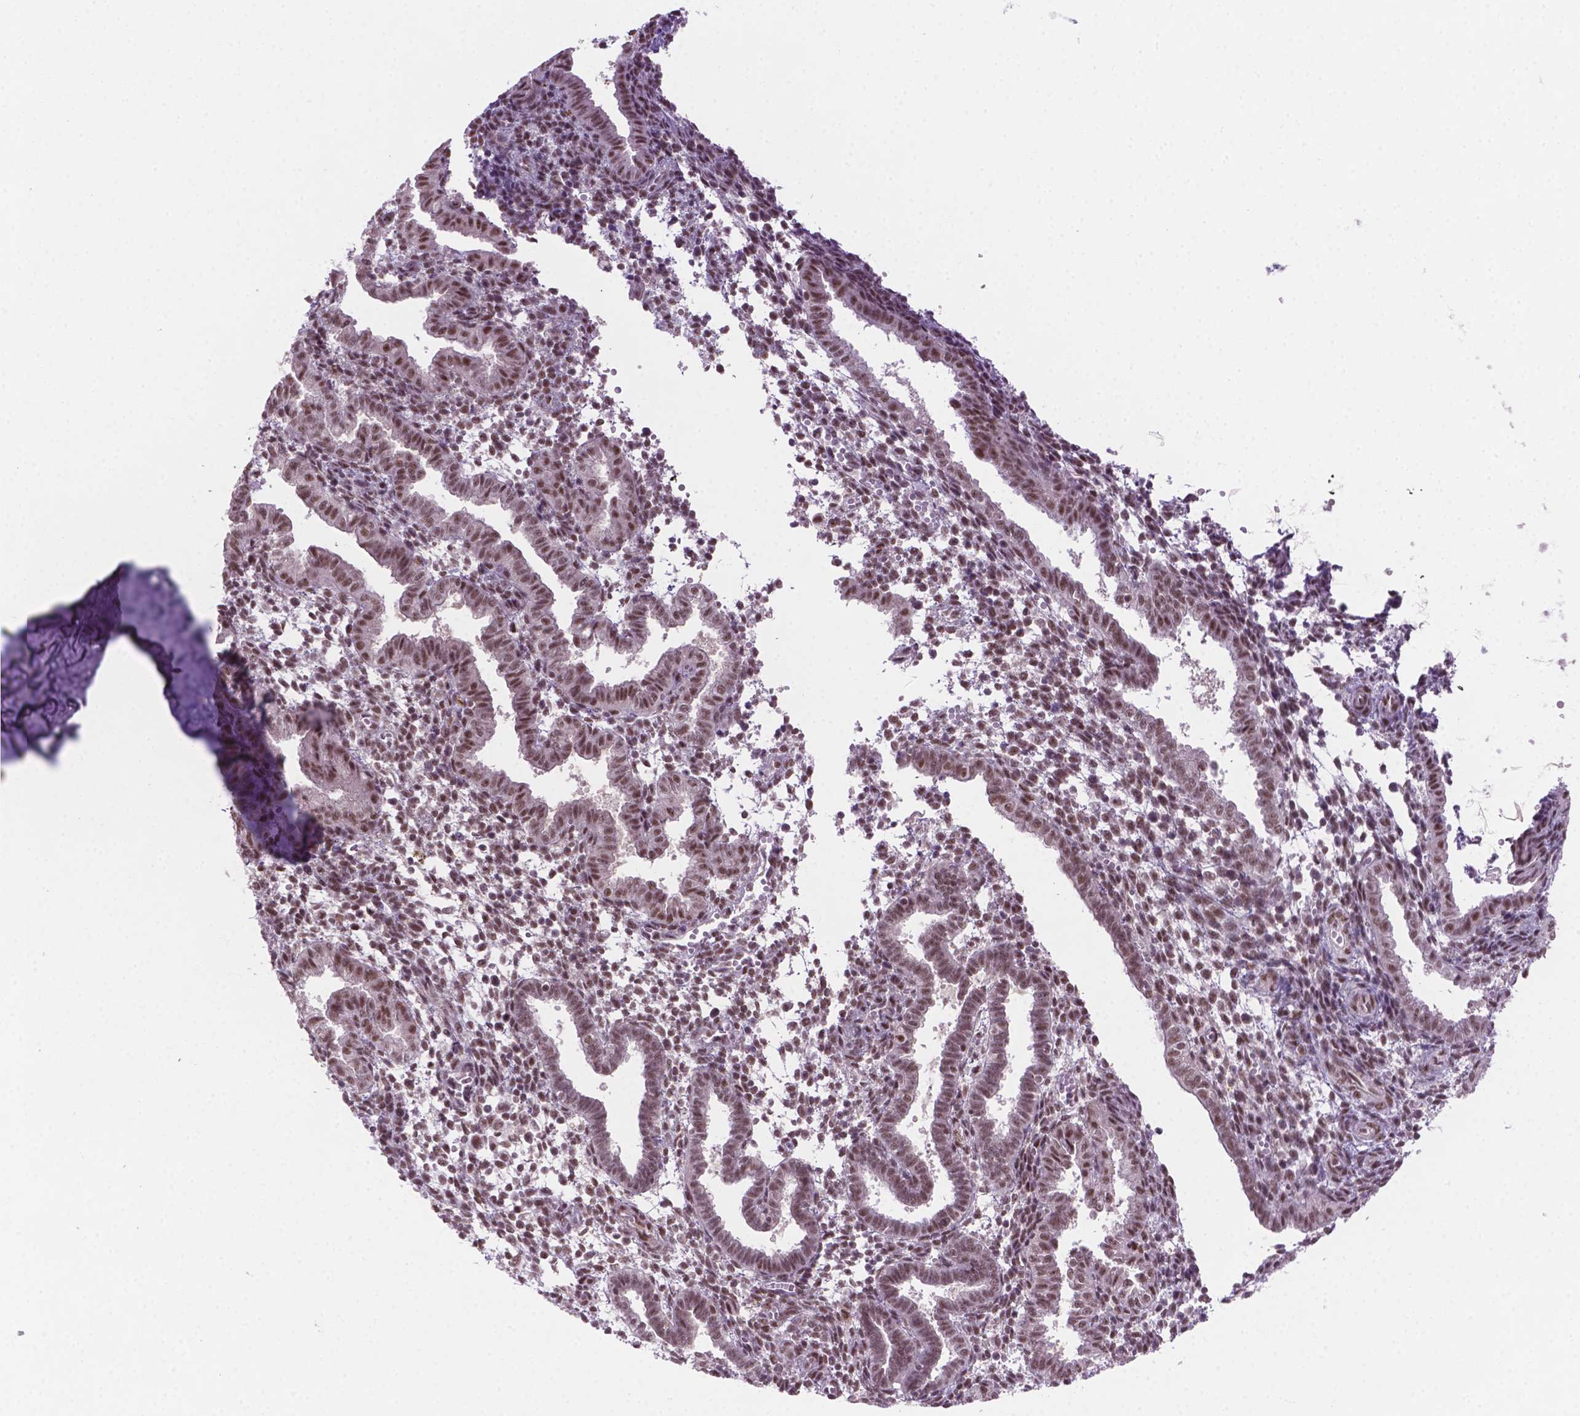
{"staining": {"intensity": "moderate", "quantity": ">75%", "location": "nuclear"}, "tissue": "endometrium", "cell_type": "Cells in endometrial stroma", "image_type": "normal", "snomed": [{"axis": "morphology", "description": "Normal tissue, NOS"}, {"axis": "topography", "description": "Endometrium"}], "caption": "High-power microscopy captured an IHC micrograph of benign endometrium, revealing moderate nuclear positivity in approximately >75% of cells in endometrial stroma. (Stains: DAB (3,3'-diaminobenzidine) in brown, nuclei in blue, Microscopy: brightfield microscopy at high magnification).", "gene": "PHAX", "patient": {"sex": "female", "age": 37}}